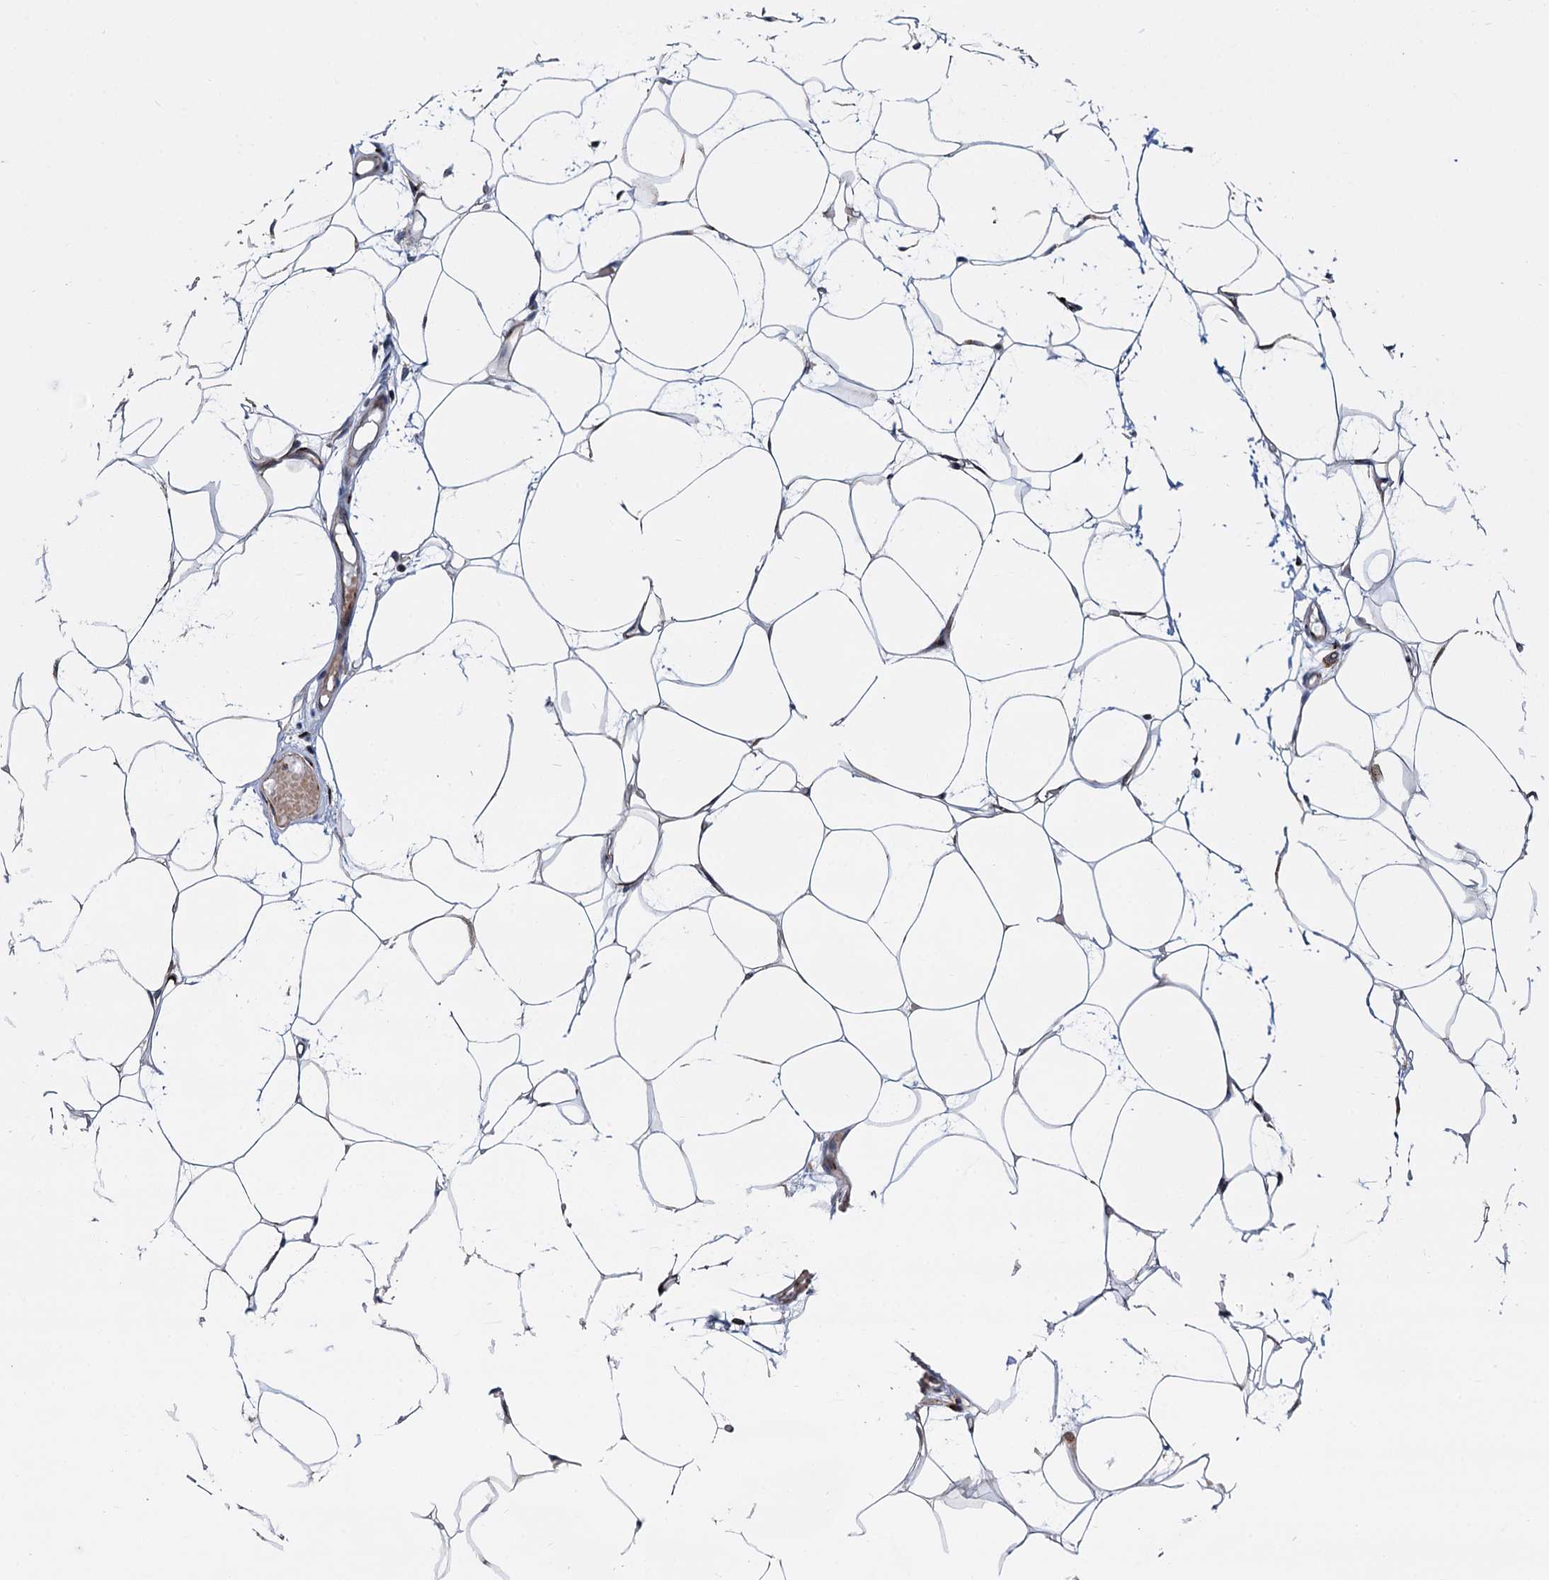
{"staining": {"intensity": "negative", "quantity": "none", "location": "none"}, "tissue": "adipose tissue", "cell_type": "Adipocytes", "image_type": "normal", "snomed": [{"axis": "morphology", "description": "Normal tissue, NOS"}, {"axis": "topography", "description": "Breast"}], "caption": "High magnification brightfield microscopy of unremarkable adipose tissue stained with DAB (3,3'-diaminobenzidine) (brown) and counterstained with hematoxylin (blue): adipocytes show no significant expression. (DAB IHC visualized using brightfield microscopy, high magnification).", "gene": "SUPT20H", "patient": {"sex": "female", "age": 23}}